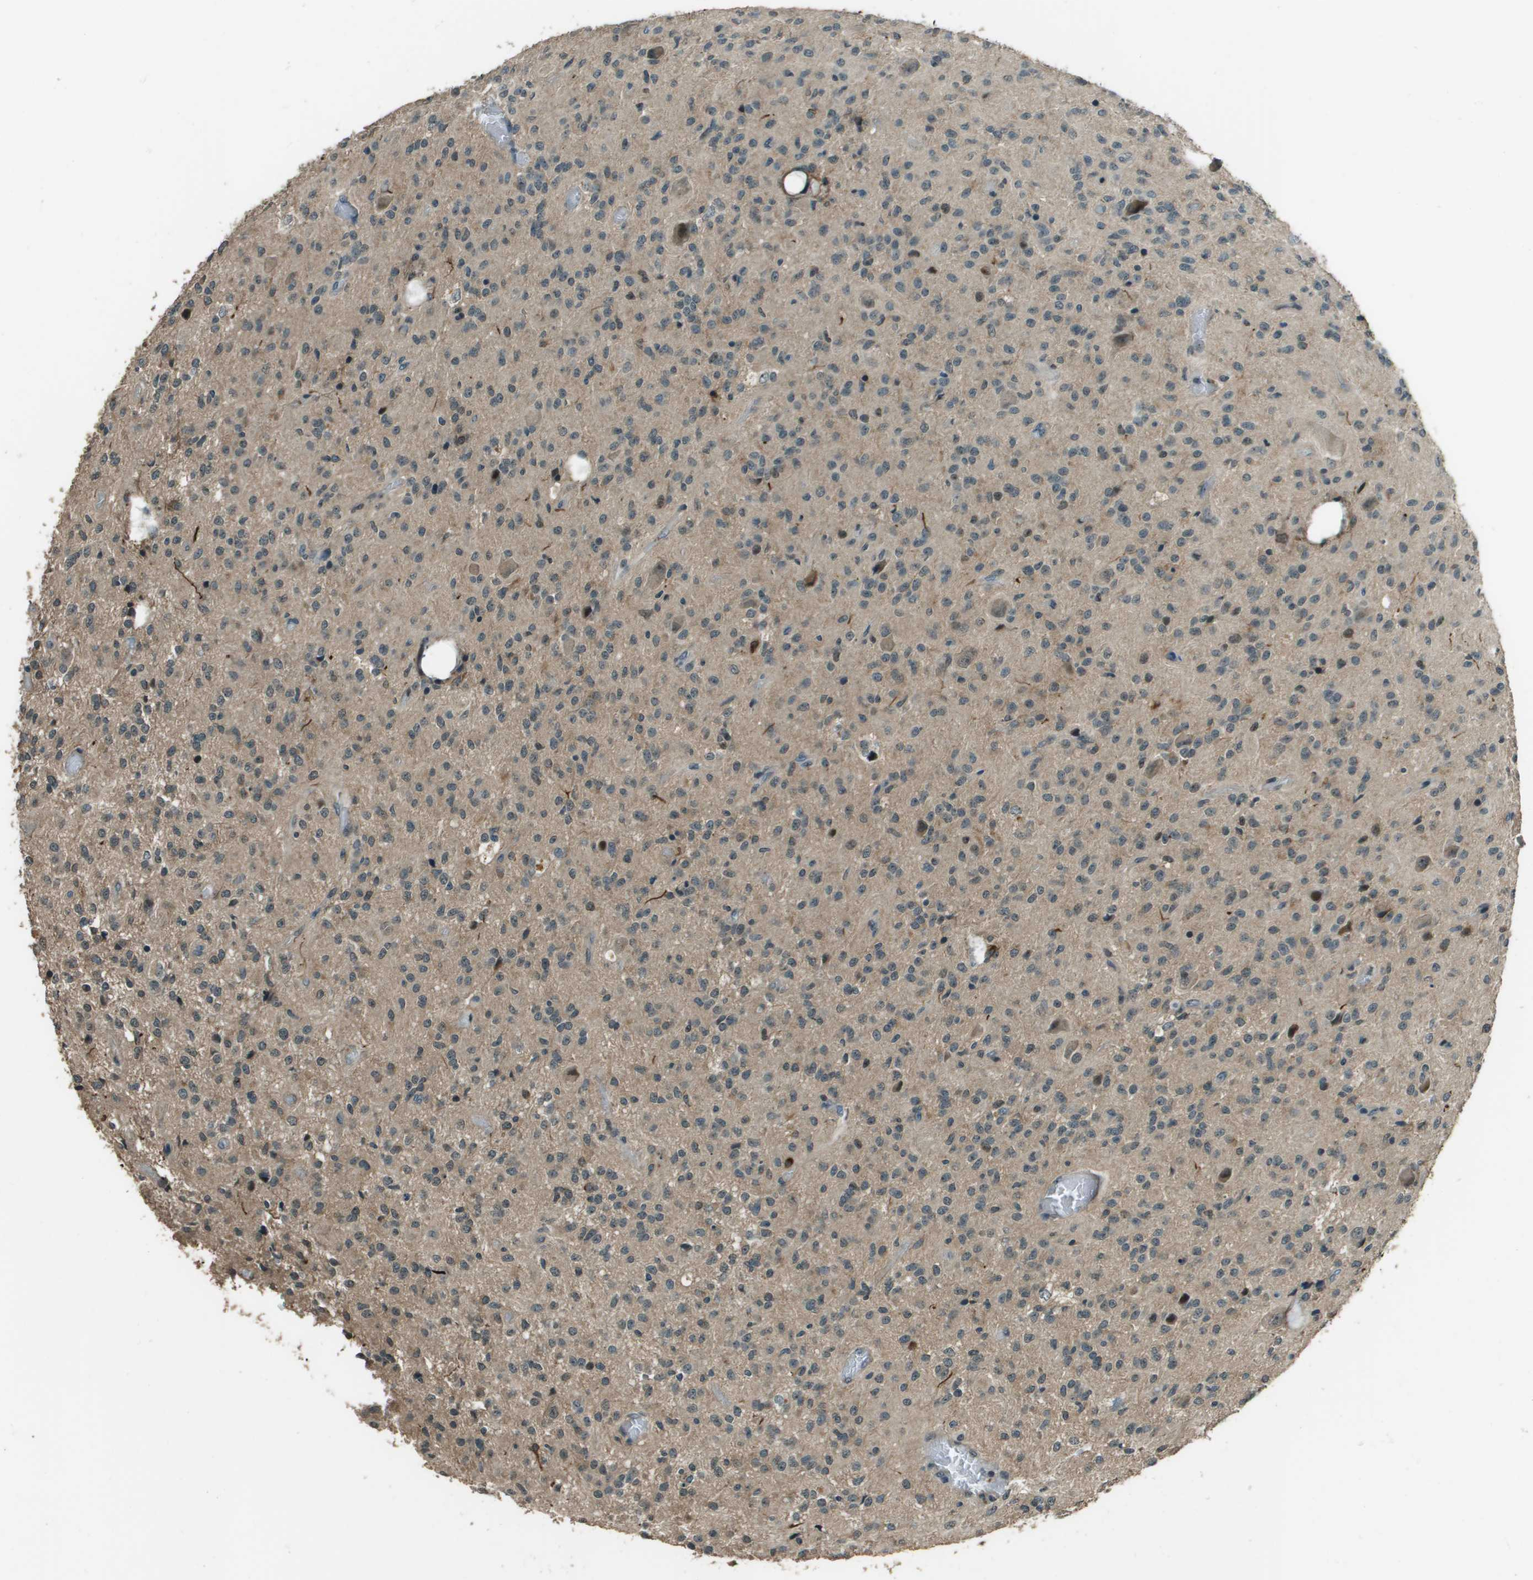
{"staining": {"intensity": "weak", "quantity": ">75%", "location": "cytoplasmic/membranous"}, "tissue": "glioma", "cell_type": "Tumor cells", "image_type": "cancer", "snomed": [{"axis": "morphology", "description": "Glioma, malignant, High grade"}, {"axis": "topography", "description": "Brain"}], "caption": "DAB (3,3'-diaminobenzidine) immunohistochemical staining of human glioma exhibits weak cytoplasmic/membranous protein staining in approximately >75% of tumor cells.", "gene": "SDC3", "patient": {"sex": "female", "age": 59}}